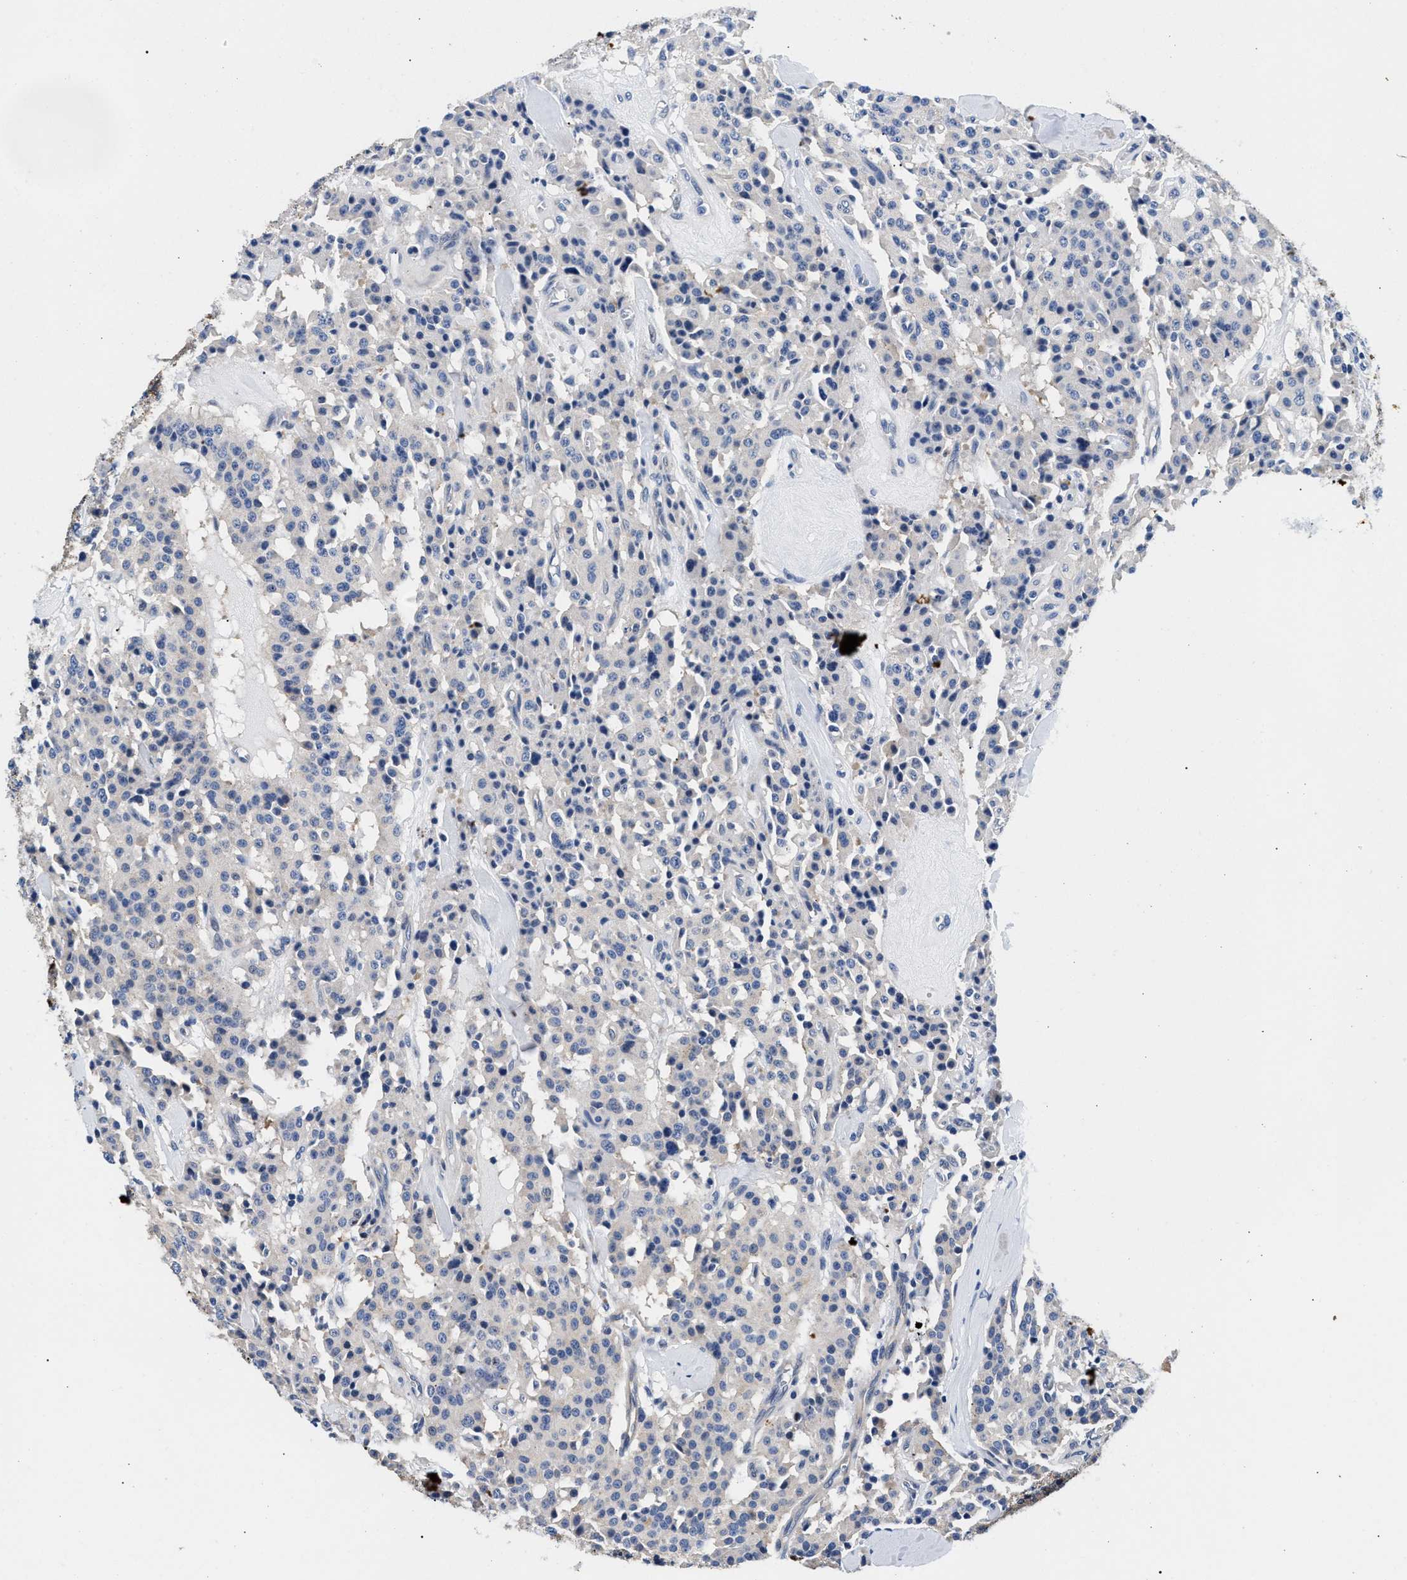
{"staining": {"intensity": "negative", "quantity": "none", "location": "none"}, "tissue": "carcinoid", "cell_type": "Tumor cells", "image_type": "cancer", "snomed": [{"axis": "morphology", "description": "Carcinoid, malignant, NOS"}, {"axis": "topography", "description": "Lung"}], "caption": "The image displays no staining of tumor cells in carcinoid (malignant).", "gene": "P2RY4", "patient": {"sex": "male", "age": 30}}